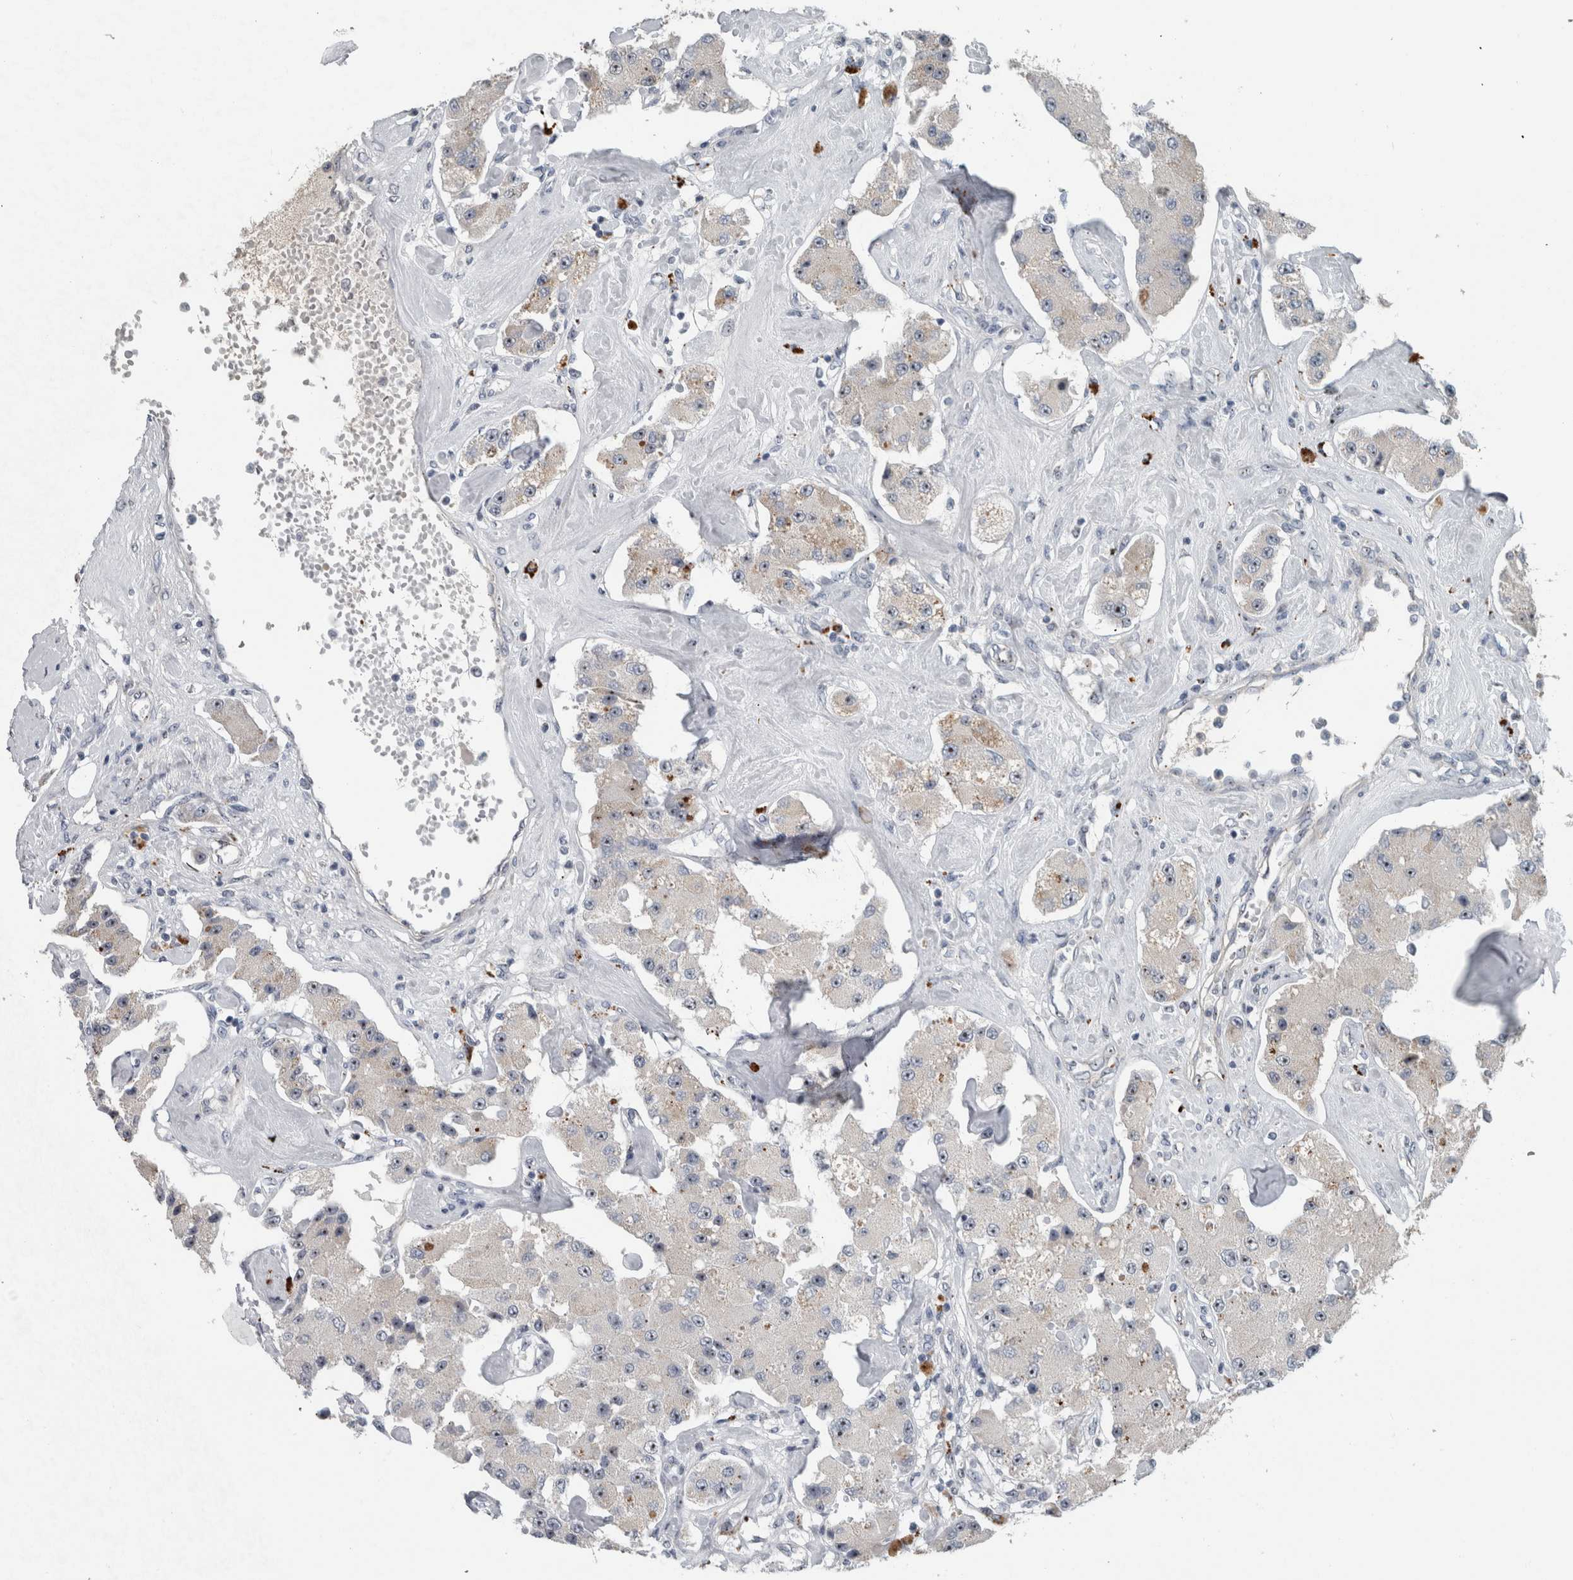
{"staining": {"intensity": "negative", "quantity": "none", "location": "none"}, "tissue": "carcinoid", "cell_type": "Tumor cells", "image_type": "cancer", "snomed": [{"axis": "morphology", "description": "Carcinoid, malignant, NOS"}, {"axis": "topography", "description": "Pancreas"}], "caption": "This histopathology image is of carcinoid (malignant) stained with IHC to label a protein in brown with the nuclei are counter-stained blue. There is no staining in tumor cells. The staining was performed using DAB (3,3'-diaminobenzidine) to visualize the protein expression in brown, while the nuclei were stained in blue with hematoxylin (Magnification: 20x).", "gene": "UTP6", "patient": {"sex": "male", "age": 41}}